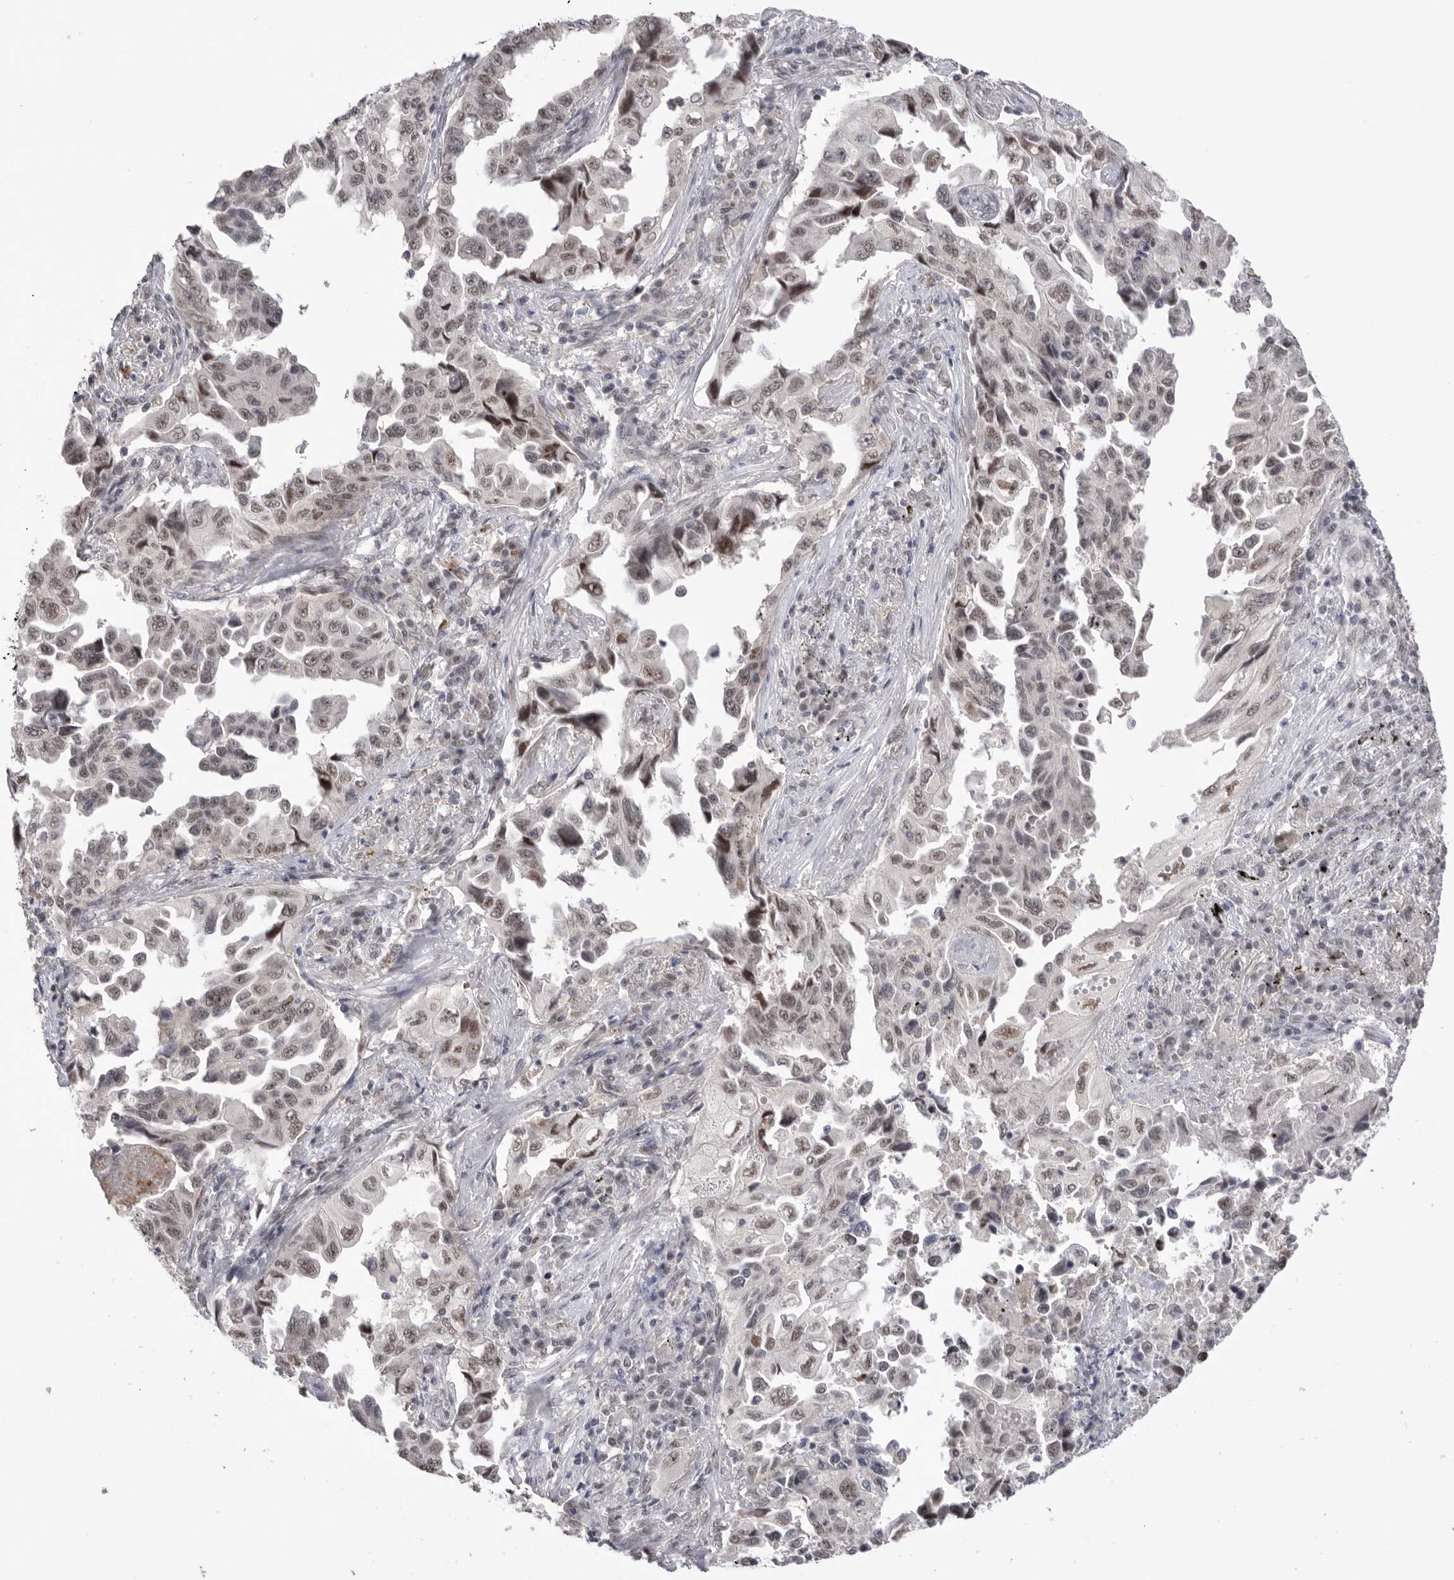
{"staining": {"intensity": "weak", "quantity": "25%-75%", "location": "nuclear"}, "tissue": "lung cancer", "cell_type": "Tumor cells", "image_type": "cancer", "snomed": [{"axis": "morphology", "description": "Adenocarcinoma, NOS"}, {"axis": "topography", "description": "Lung"}], "caption": "Adenocarcinoma (lung) tissue displays weak nuclear positivity in about 25%-75% of tumor cells, visualized by immunohistochemistry.", "gene": "BCLAF3", "patient": {"sex": "female", "age": 51}}